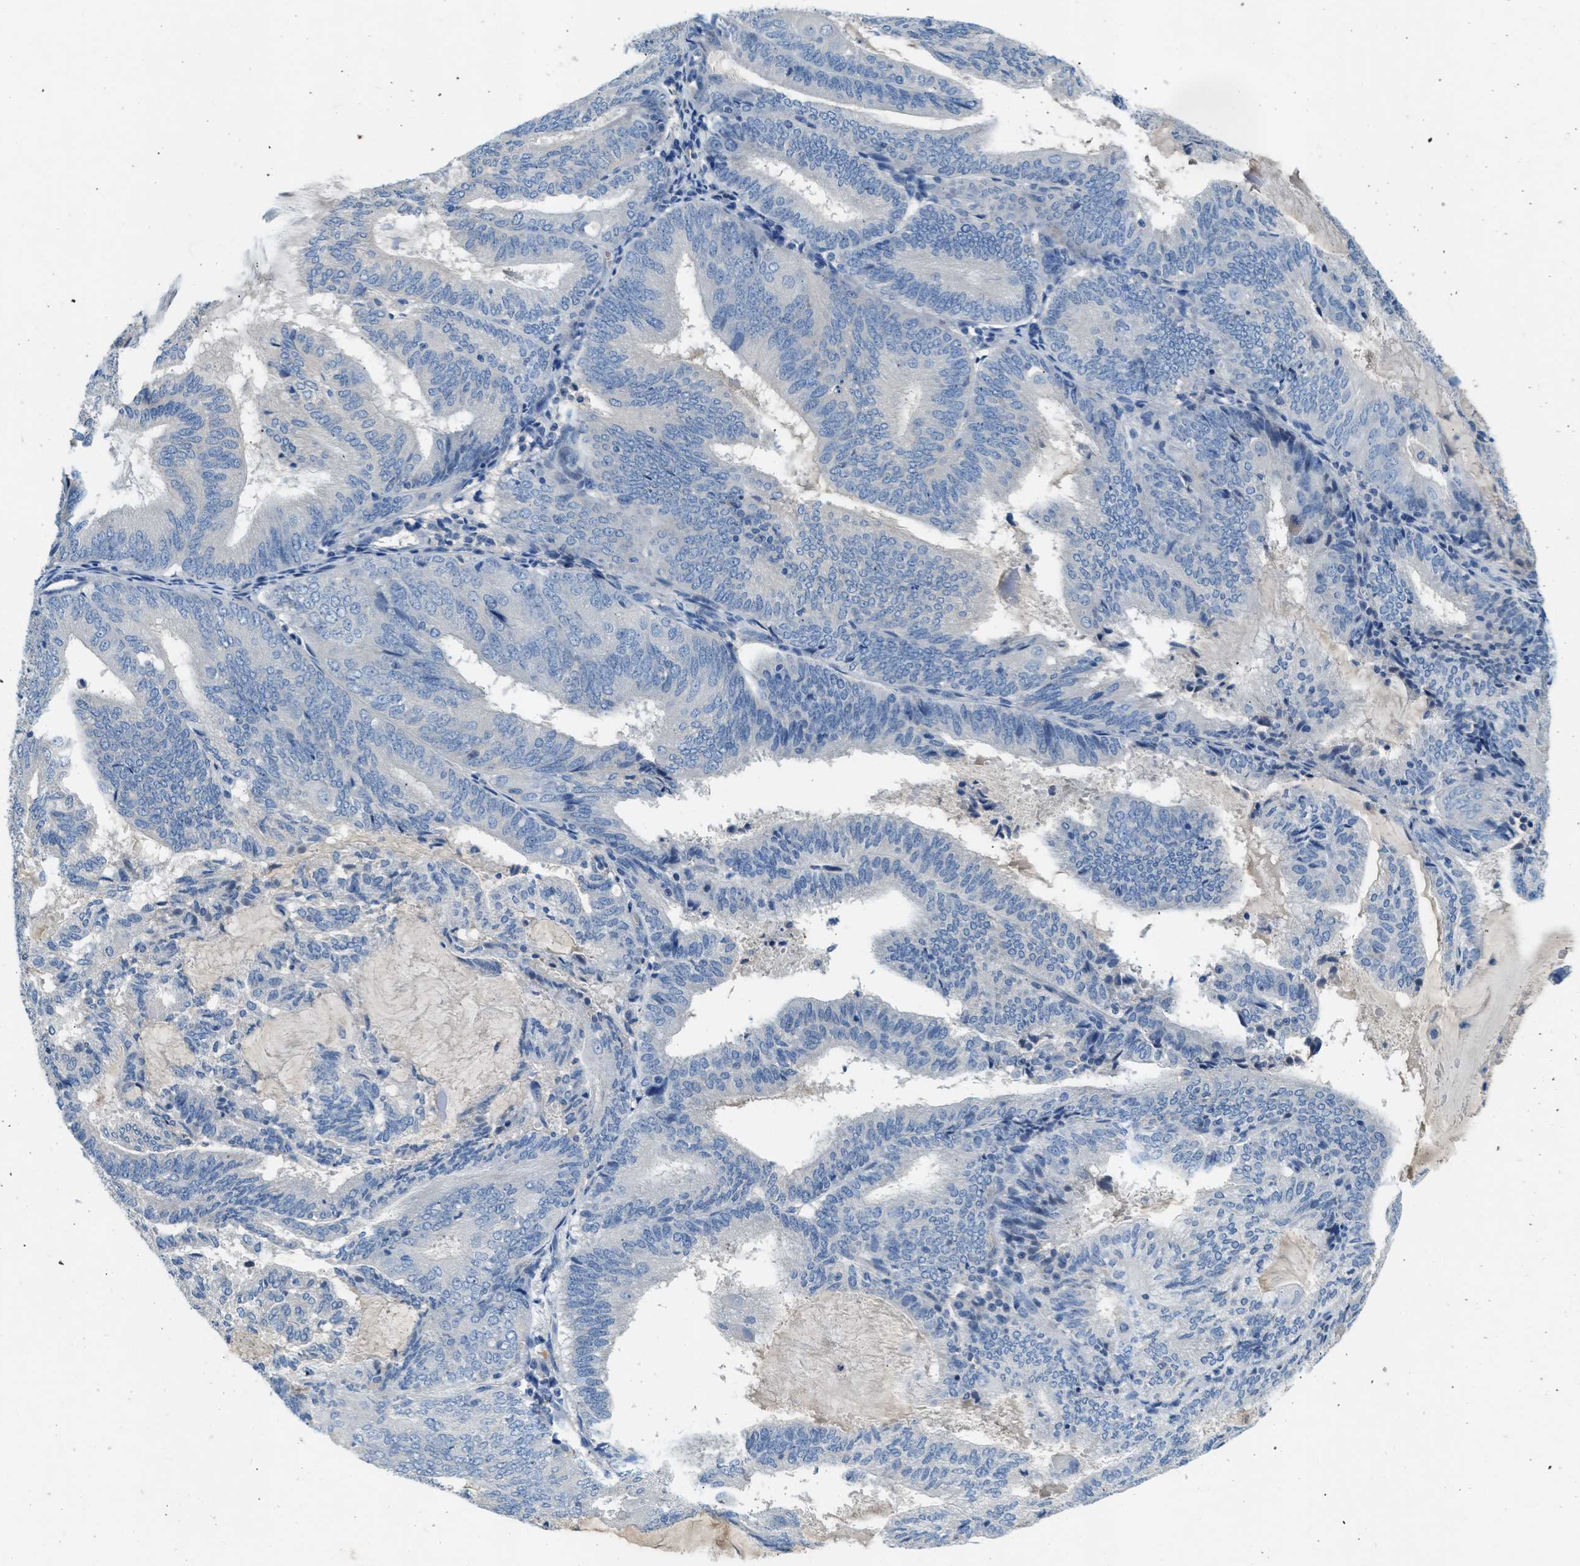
{"staining": {"intensity": "negative", "quantity": "none", "location": "none"}, "tissue": "endometrial cancer", "cell_type": "Tumor cells", "image_type": "cancer", "snomed": [{"axis": "morphology", "description": "Adenocarcinoma, NOS"}, {"axis": "topography", "description": "Endometrium"}], "caption": "Adenocarcinoma (endometrial) was stained to show a protein in brown. There is no significant positivity in tumor cells. (Brightfield microscopy of DAB (3,3'-diaminobenzidine) immunohistochemistry at high magnification).", "gene": "RWDD2B", "patient": {"sex": "female", "age": 81}}